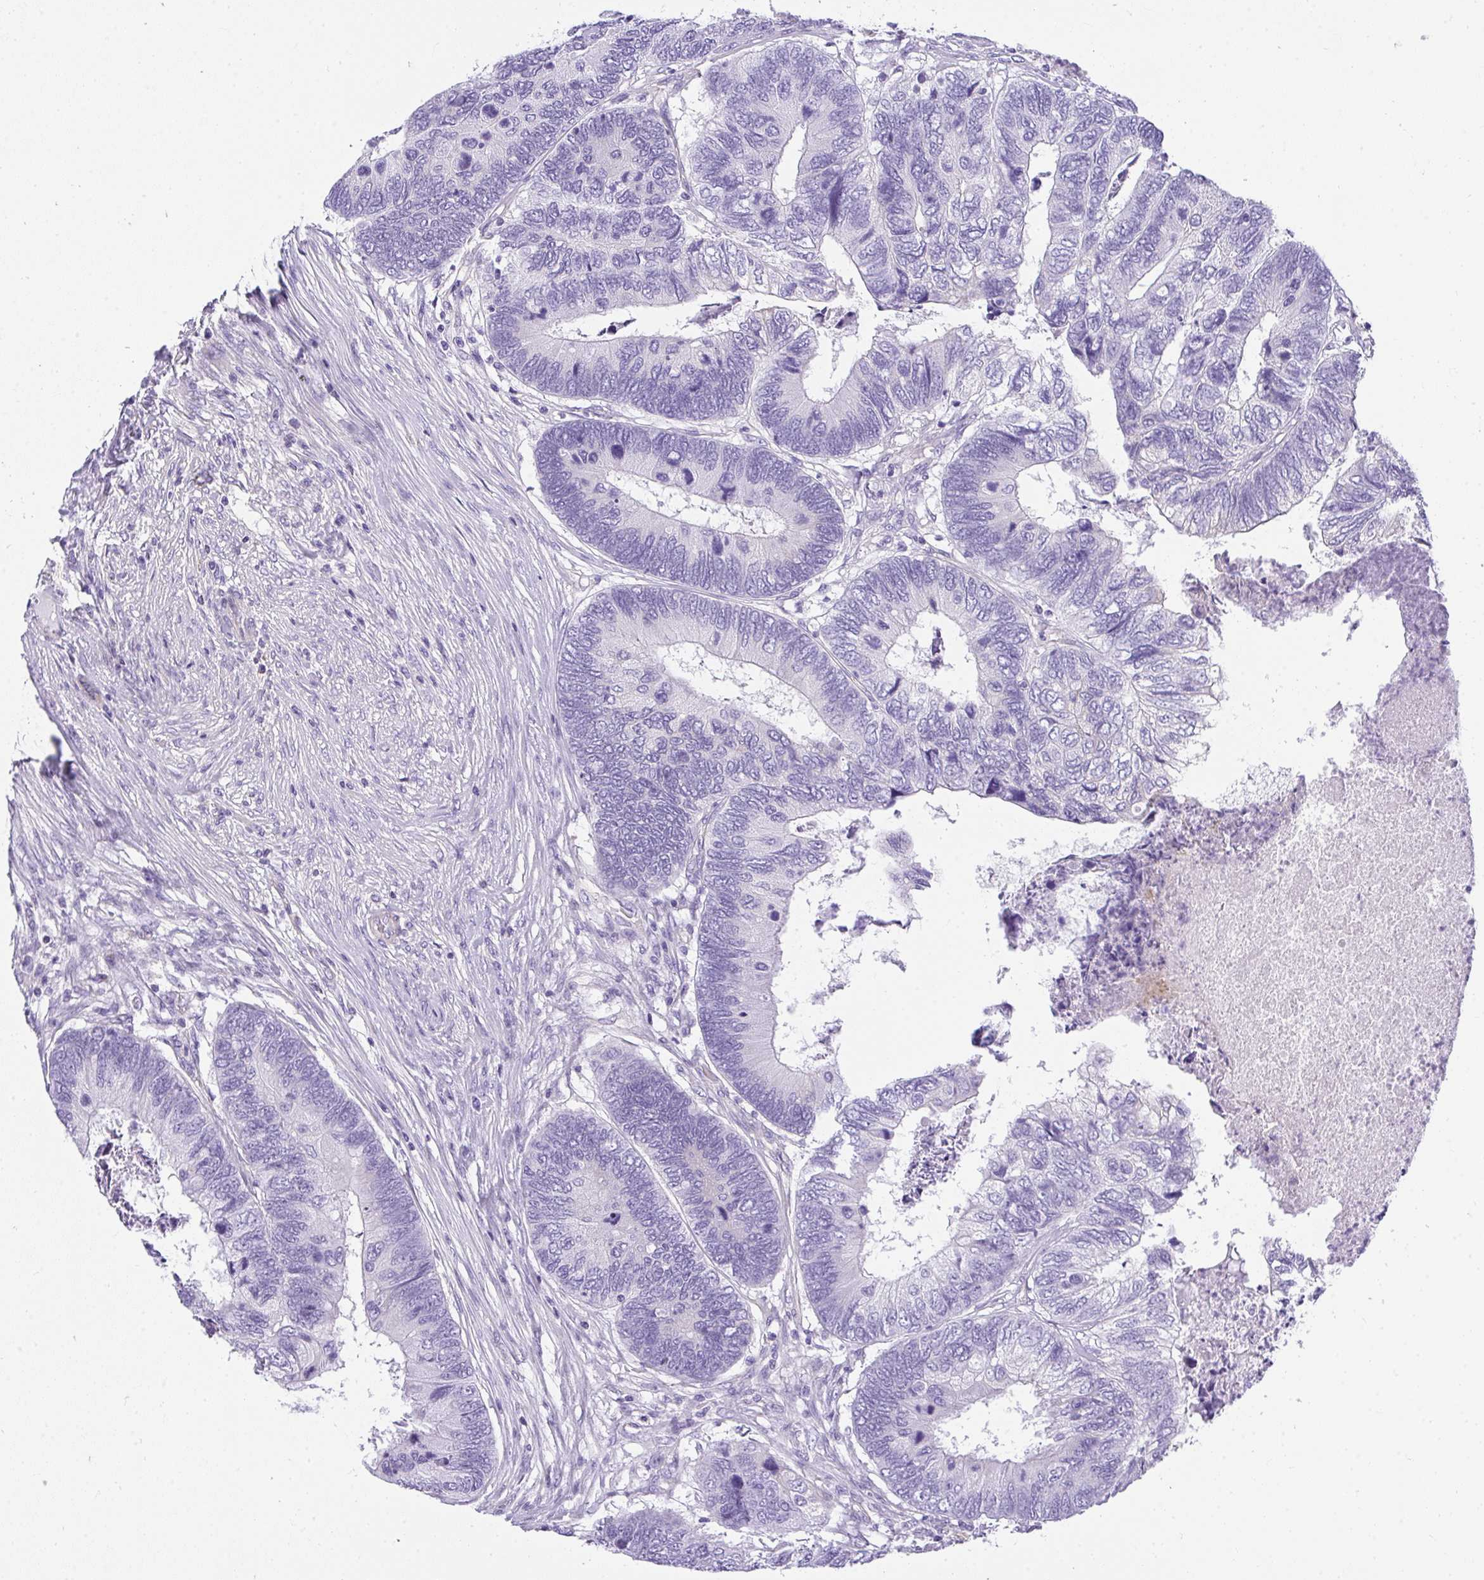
{"staining": {"intensity": "negative", "quantity": "none", "location": "none"}, "tissue": "colorectal cancer", "cell_type": "Tumor cells", "image_type": "cancer", "snomed": [{"axis": "morphology", "description": "Adenocarcinoma, NOS"}, {"axis": "topography", "description": "Colon"}], "caption": "This is a photomicrograph of IHC staining of colorectal adenocarcinoma, which shows no staining in tumor cells.", "gene": "PLPPR3", "patient": {"sex": "female", "age": 67}}